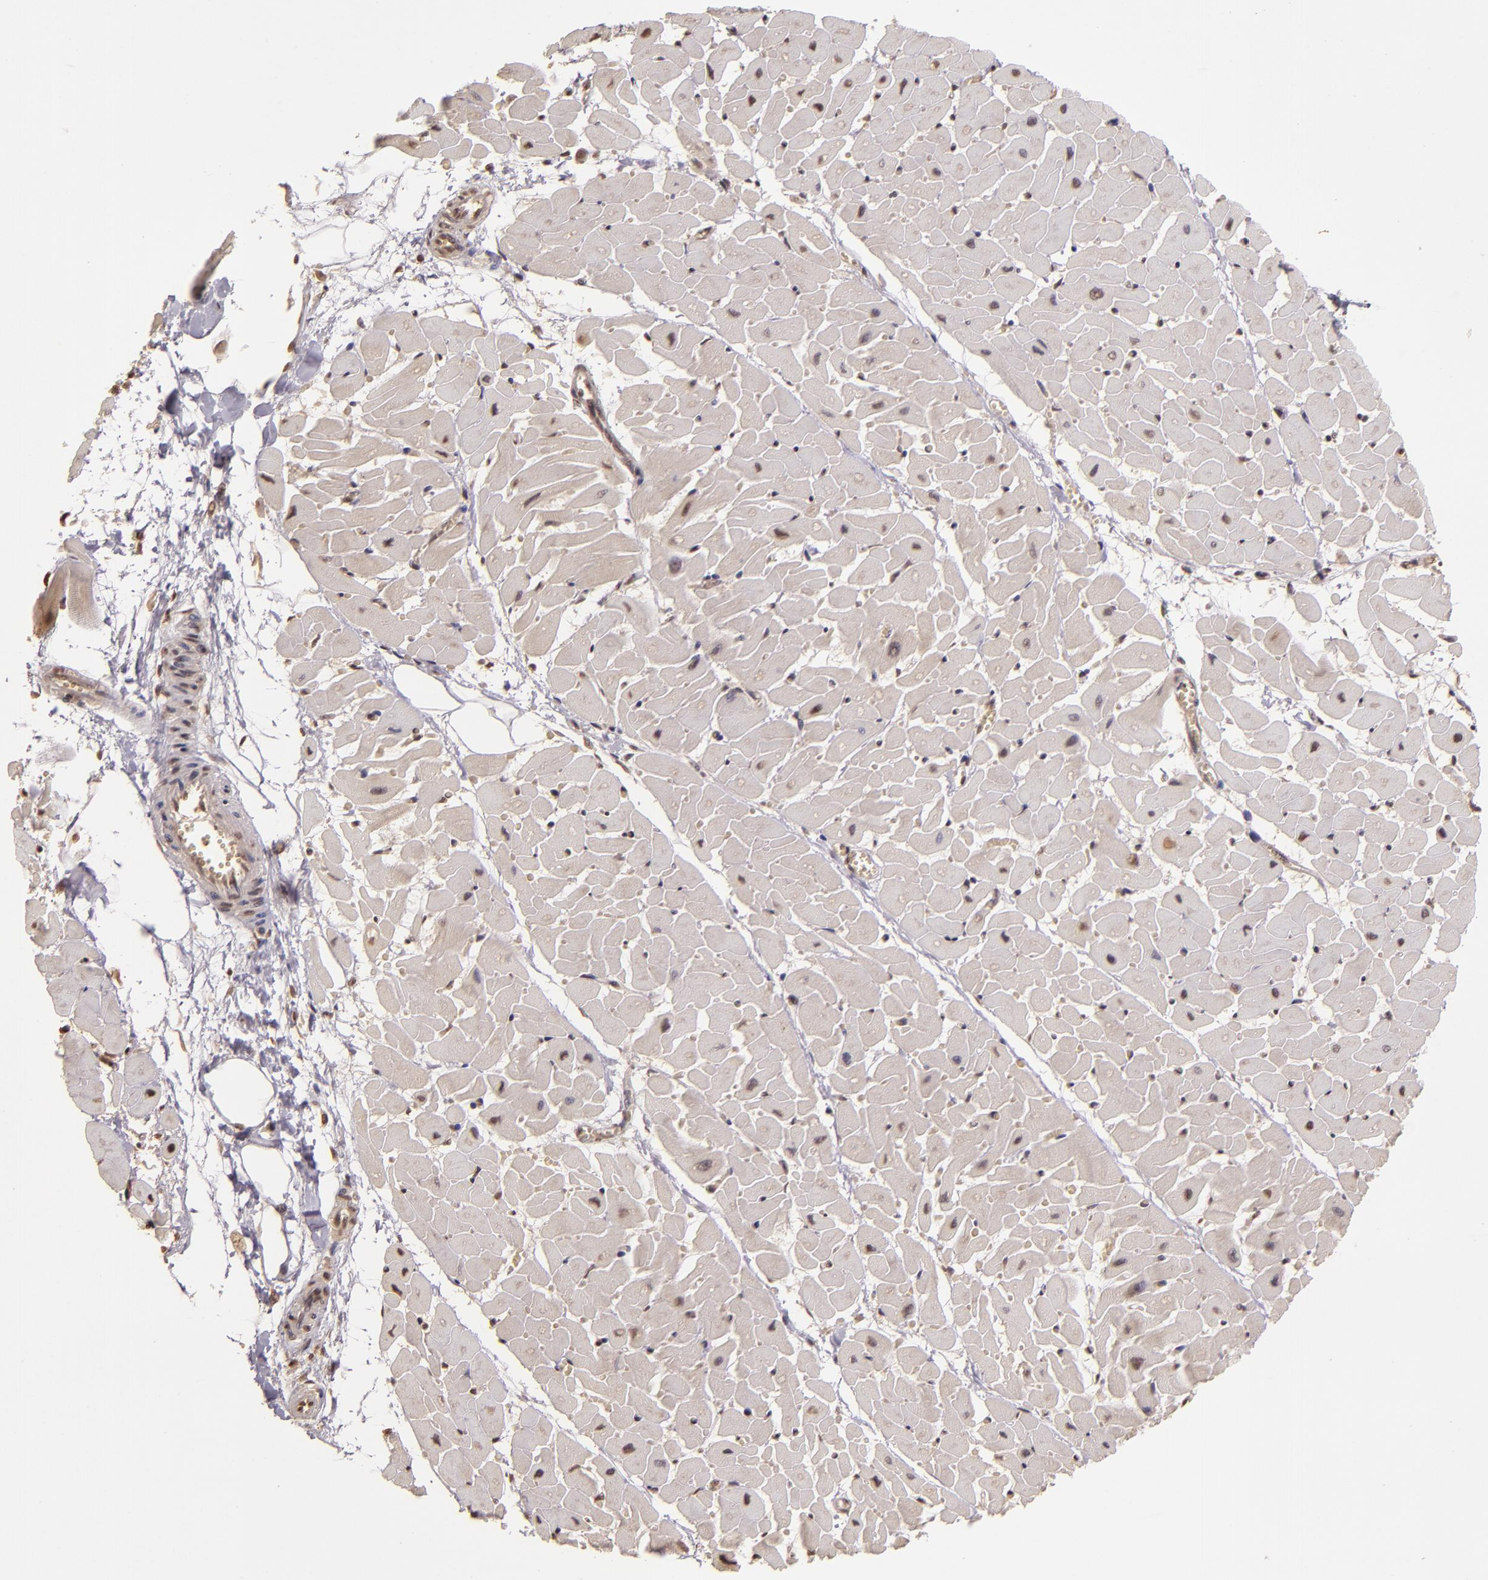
{"staining": {"intensity": "weak", "quantity": "25%-75%", "location": "cytoplasmic/membranous,nuclear"}, "tissue": "heart muscle", "cell_type": "Cardiomyocytes", "image_type": "normal", "snomed": [{"axis": "morphology", "description": "Normal tissue, NOS"}, {"axis": "topography", "description": "Heart"}], "caption": "Immunohistochemical staining of unremarkable human heart muscle displays low levels of weak cytoplasmic/membranous,nuclear positivity in about 25%-75% of cardiomyocytes. (IHC, brightfield microscopy, high magnification).", "gene": "CUL1", "patient": {"sex": "female", "age": 19}}